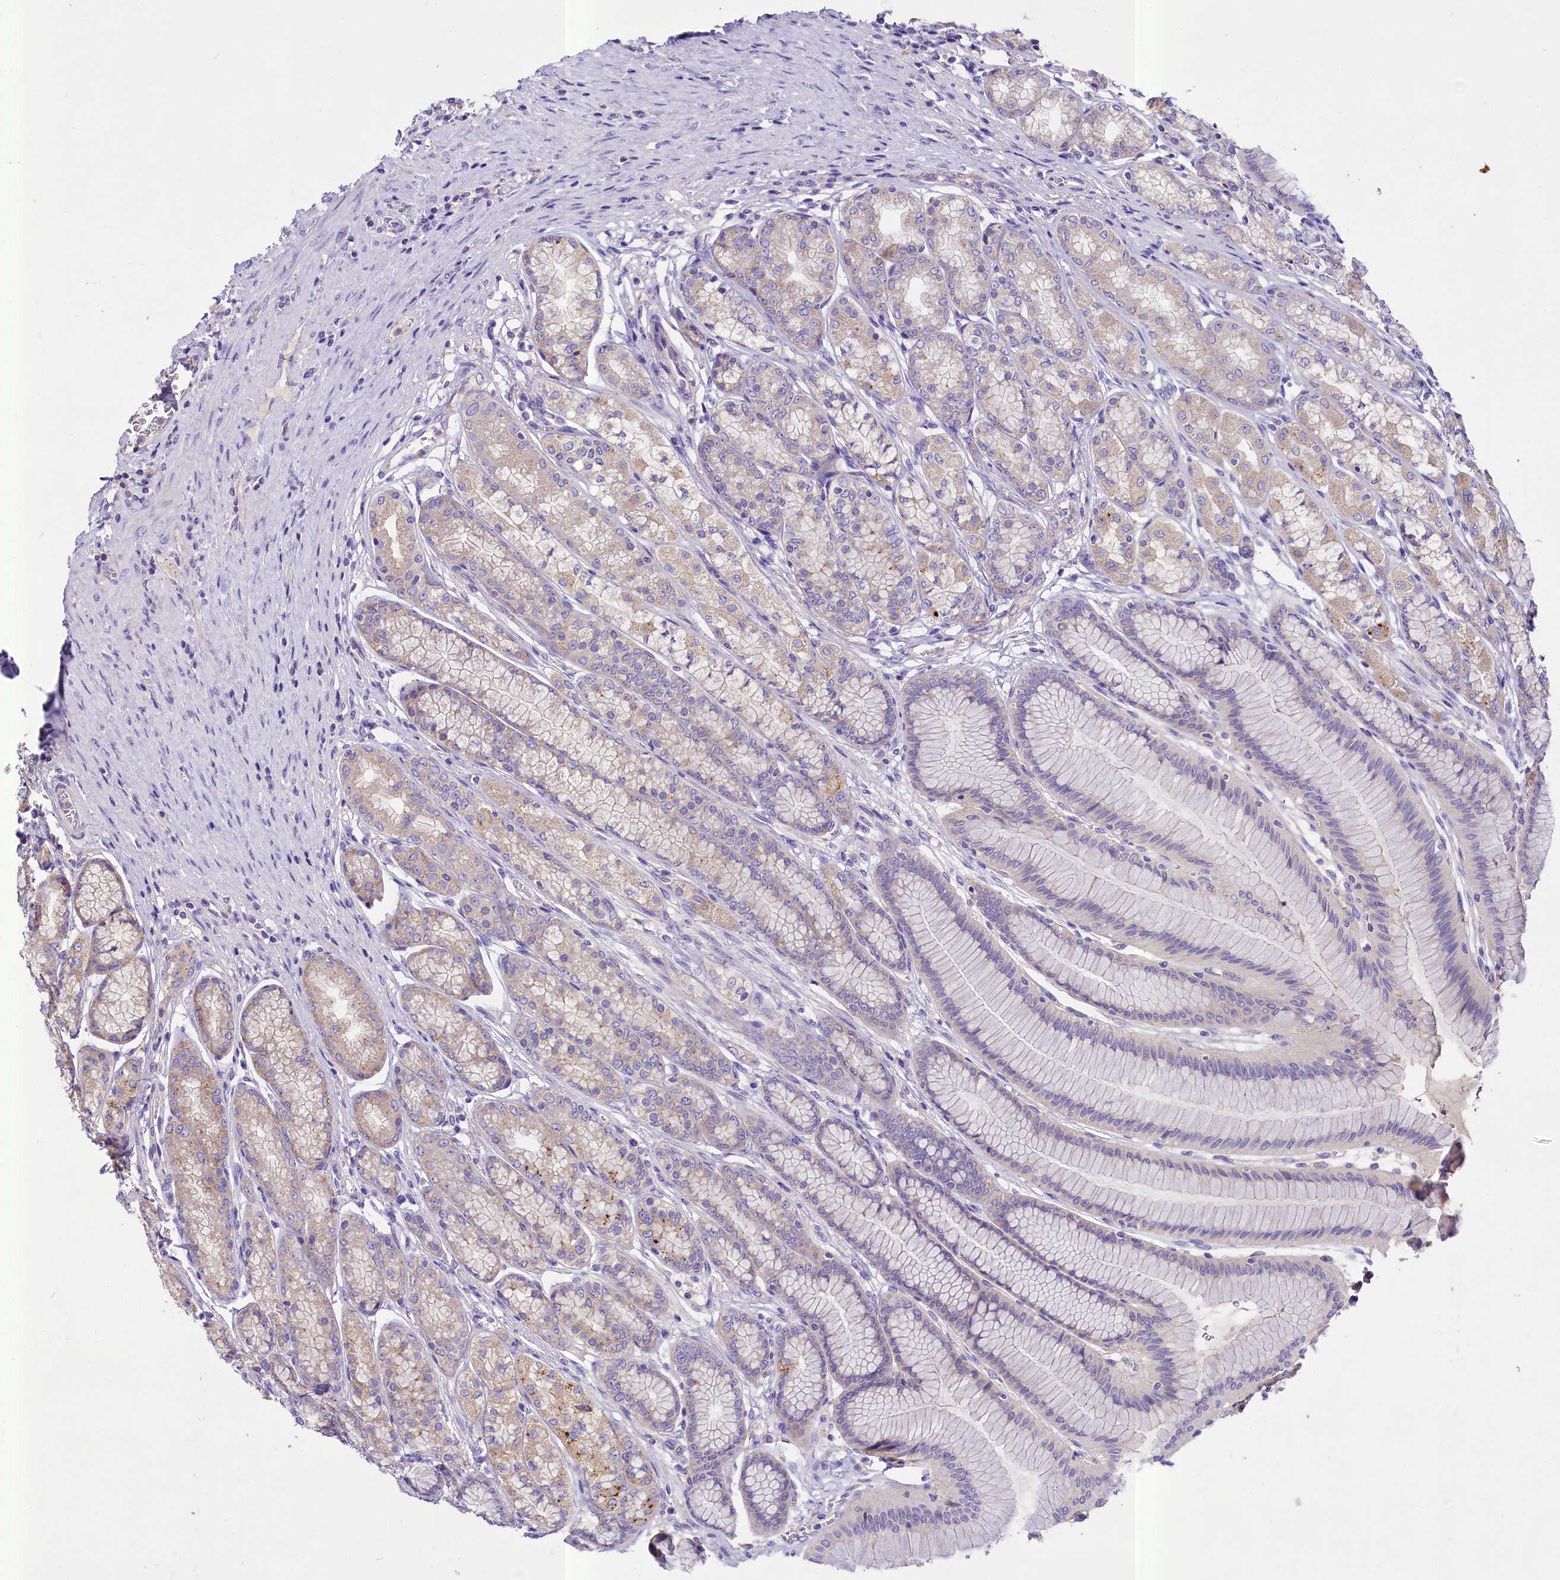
{"staining": {"intensity": "weak", "quantity": "25%-75%", "location": "cytoplasmic/membranous"}, "tissue": "stomach", "cell_type": "Glandular cells", "image_type": "normal", "snomed": [{"axis": "morphology", "description": "Normal tissue, NOS"}, {"axis": "morphology", "description": "Adenocarcinoma, NOS"}, {"axis": "morphology", "description": "Adenocarcinoma, High grade"}, {"axis": "topography", "description": "Stomach, upper"}, {"axis": "topography", "description": "Stomach"}], "caption": "A brown stain highlights weak cytoplasmic/membranous positivity of a protein in glandular cells of normal stomach.", "gene": "PEMT", "patient": {"sex": "female", "age": 65}}